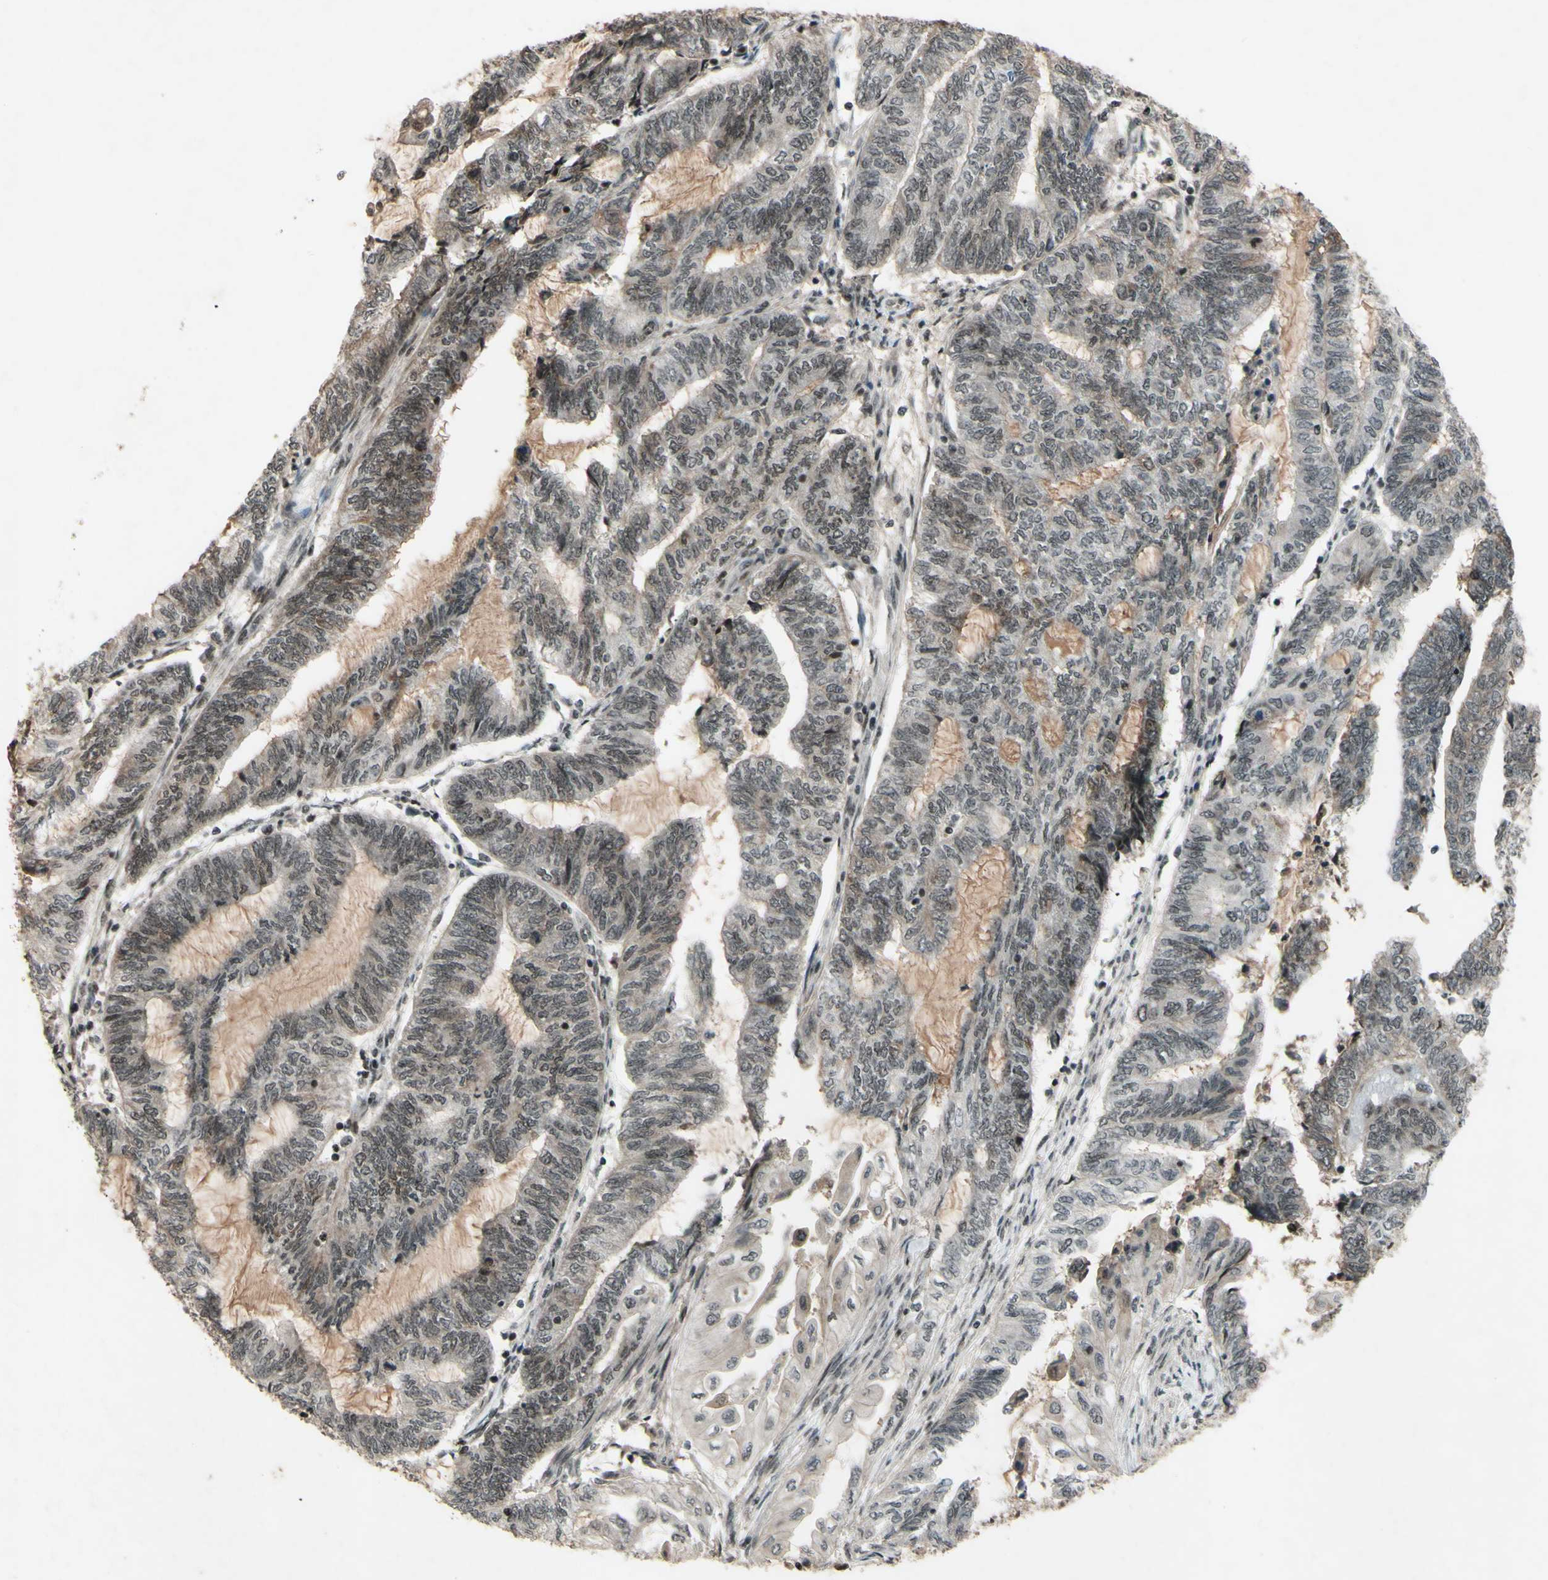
{"staining": {"intensity": "weak", "quantity": ">75%", "location": "nuclear"}, "tissue": "endometrial cancer", "cell_type": "Tumor cells", "image_type": "cancer", "snomed": [{"axis": "morphology", "description": "Adenocarcinoma, NOS"}, {"axis": "topography", "description": "Uterus"}, {"axis": "topography", "description": "Endometrium"}], "caption": "Tumor cells reveal low levels of weak nuclear staining in approximately >75% of cells in endometrial cancer (adenocarcinoma).", "gene": "SNW1", "patient": {"sex": "female", "age": 70}}